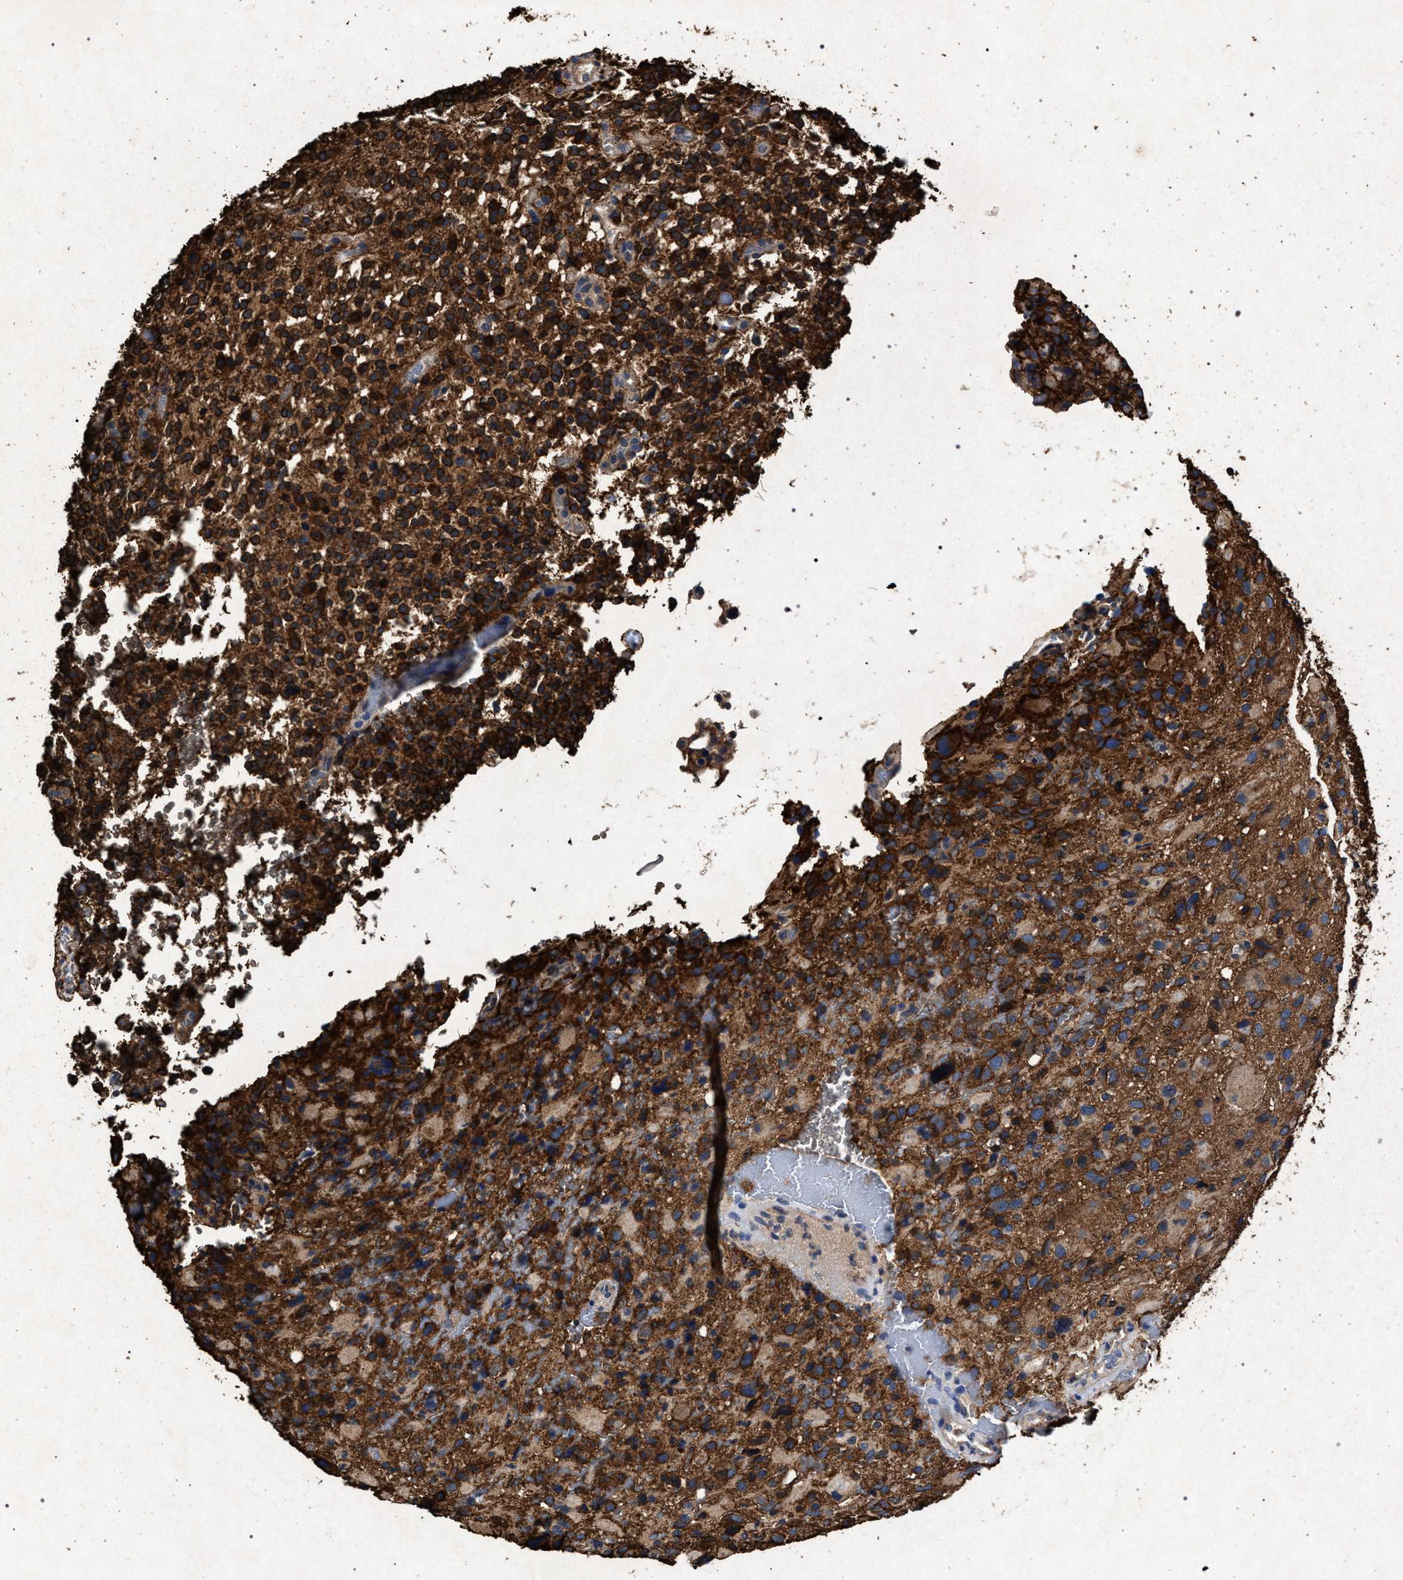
{"staining": {"intensity": "strong", "quantity": ">75%", "location": "cytoplasmic/membranous"}, "tissue": "glioma", "cell_type": "Tumor cells", "image_type": "cancer", "snomed": [{"axis": "morphology", "description": "Glioma, malignant, High grade"}, {"axis": "topography", "description": "Brain"}], "caption": "Immunohistochemistry (IHC) (DAB) staining of human malignant glioma (high-grade) reveals strong cytoplasmic/membranous protein staining in about >75% of tumor cells. The staining is performed using DAB (3,3'-diaminobenzidine) brown chromogen to label protein expression. The nuclei are counter-stained blue using hematoxylin.", "gene": "MARCKS", "patient": {"sex": "male", "age": 48}}